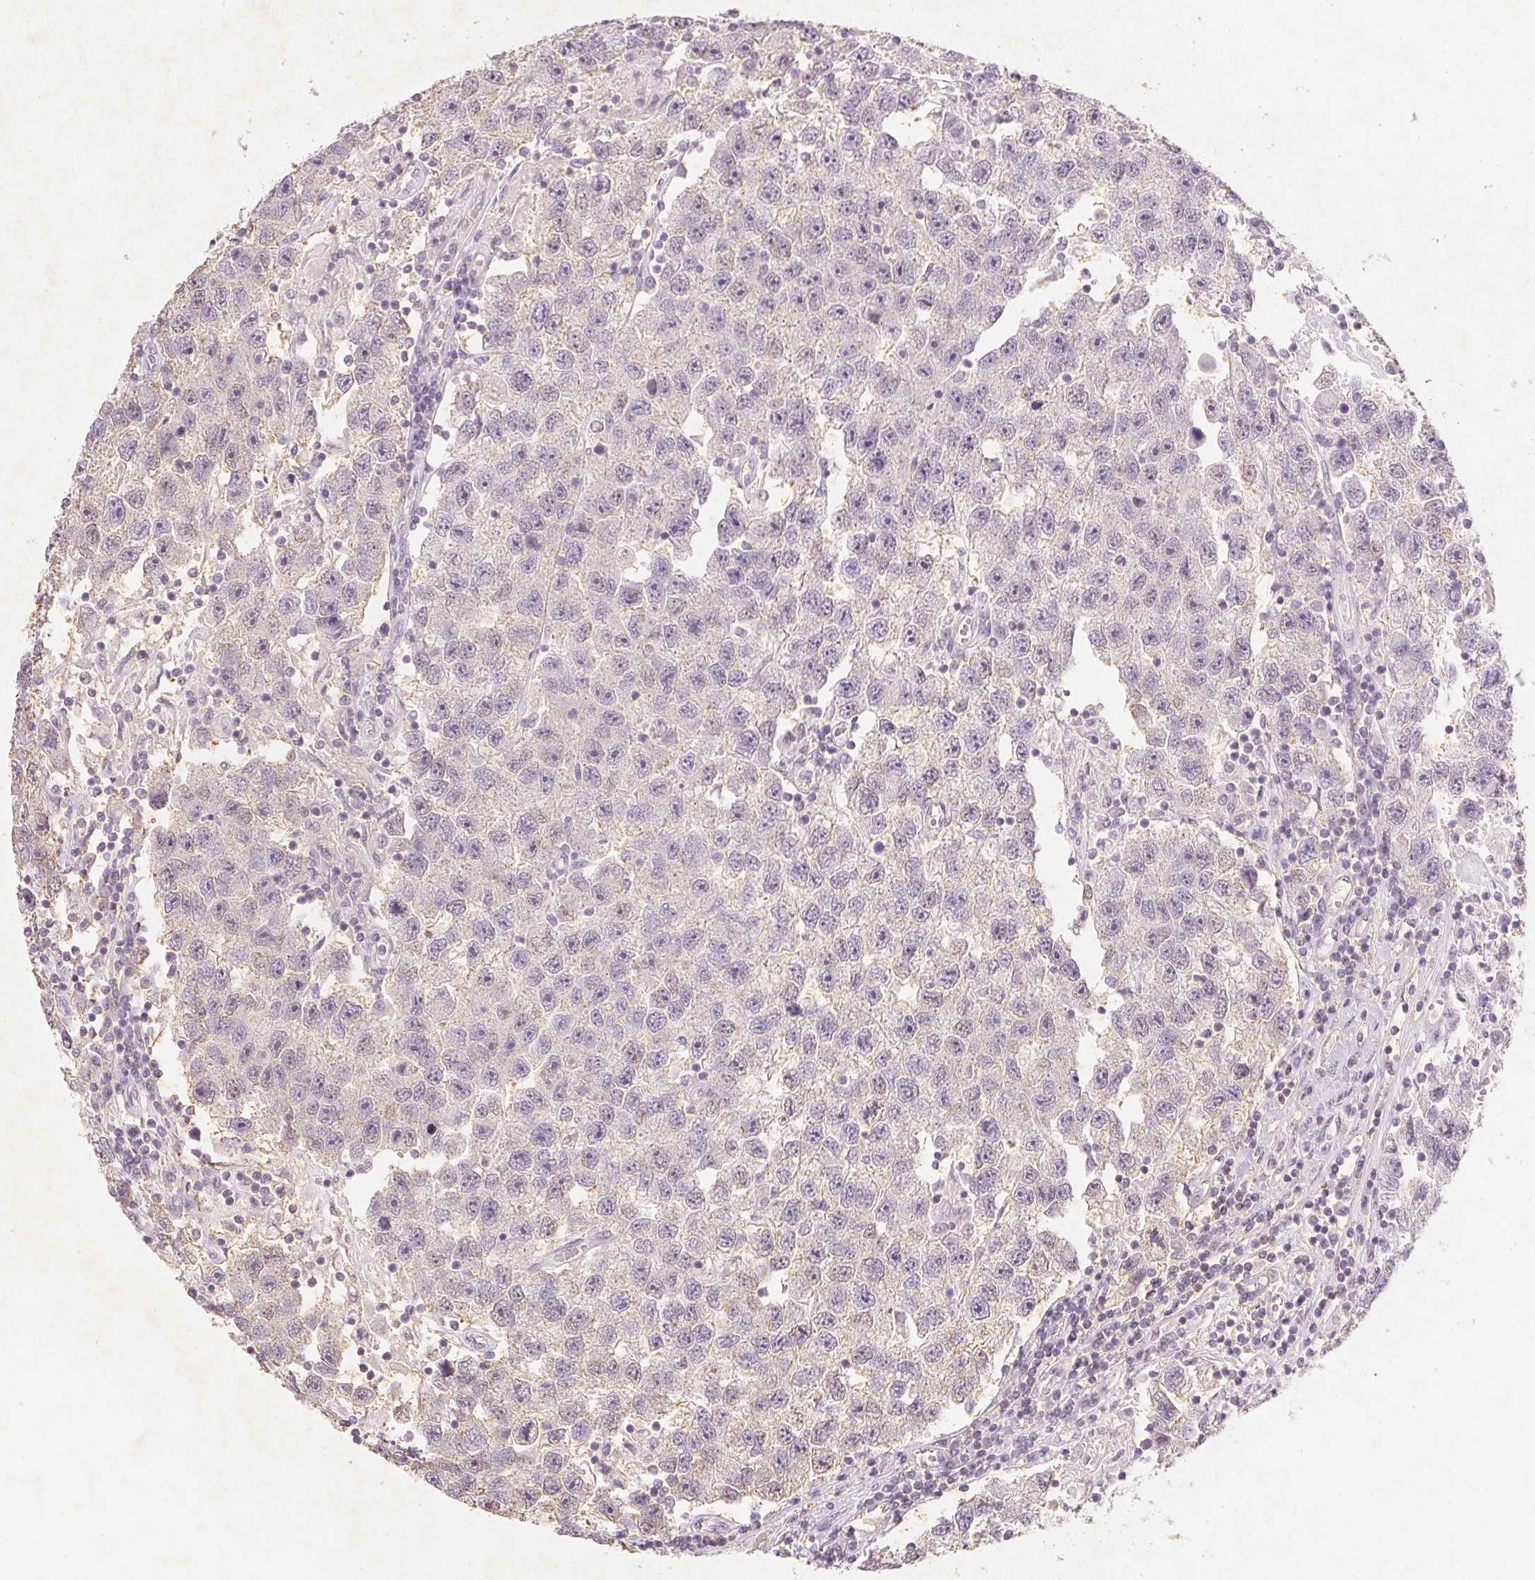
{"staining": {"intensity": "negative", "quantity": "none", "location": "none"}, "tissue": "testis cancer", "cell_type": "Tumor cells", "image_type": "cancer", "snomed": [{"axis": "morphology", "description": "Seminoma, NOS"}, {"axis": "topography", "description": "Testis"}], "caption": "A histopathology image of testis cancer stained for a protein displays no brown staining in tumor cells. (DAB (3,3'-diaminobenzidine) IHC, high magnification).", "gene": "SMTN", "patient": {"sex": "male", "age": 26}}